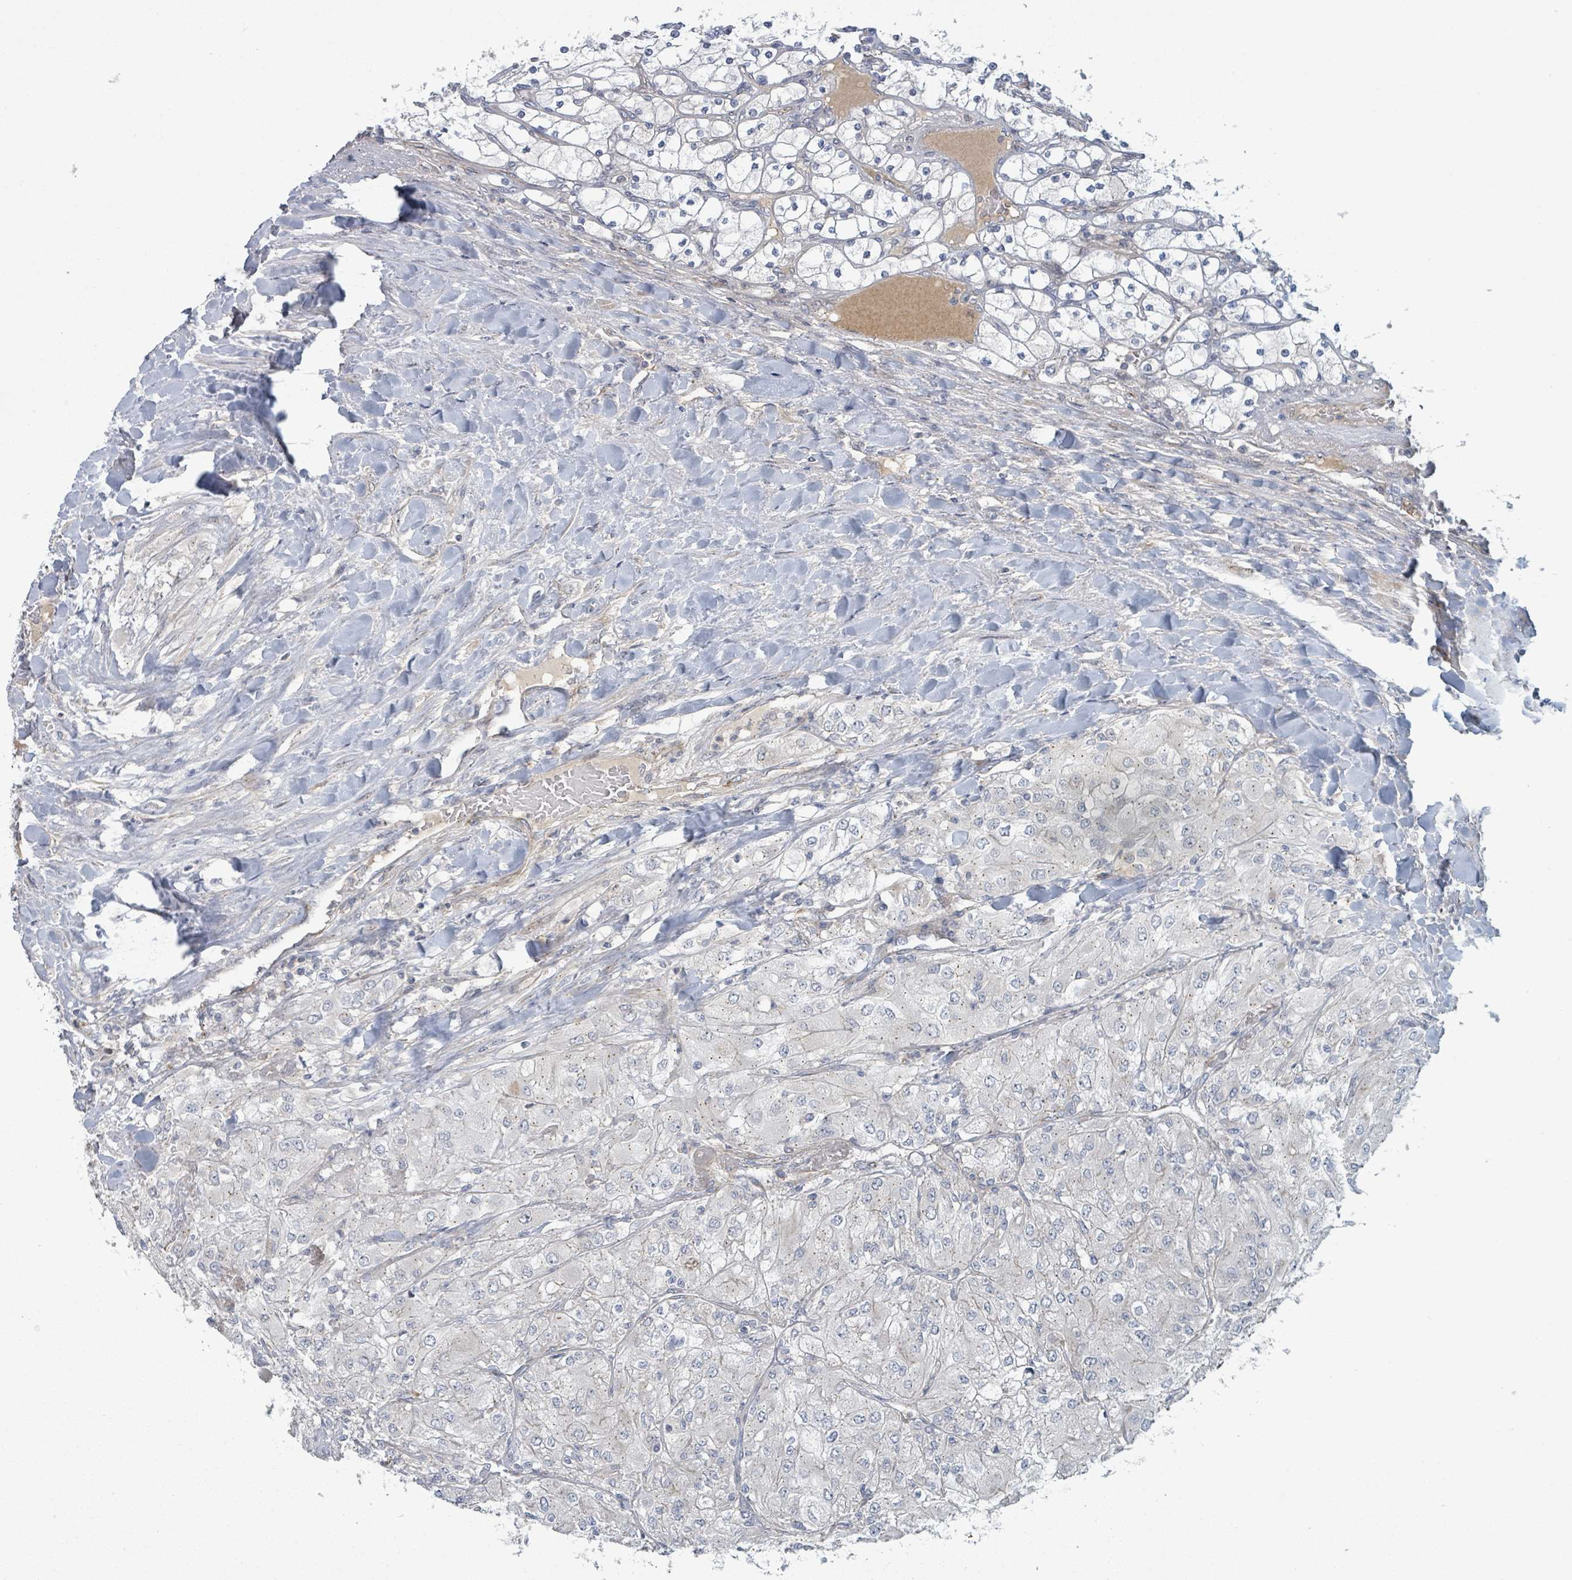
{"staining": {"intensity": "negative", "quantity": "none", "location": "none"}, "tissue": "renal cancer", "cell_type": "Tumor cells", "image_type": "cancer", "snomed": [{"axis": "morphology", "description": "Adenocarcinoma, NOS"}, {"axis": "topography", "description": "Kidney"}], "caption": "This is an IHC histopathology image of human renal cancer (adenocarcinoma). There is no positivity in tumor cells.", "gene": "COL5A3", "patient": {"sex": "male", "age": 80}}